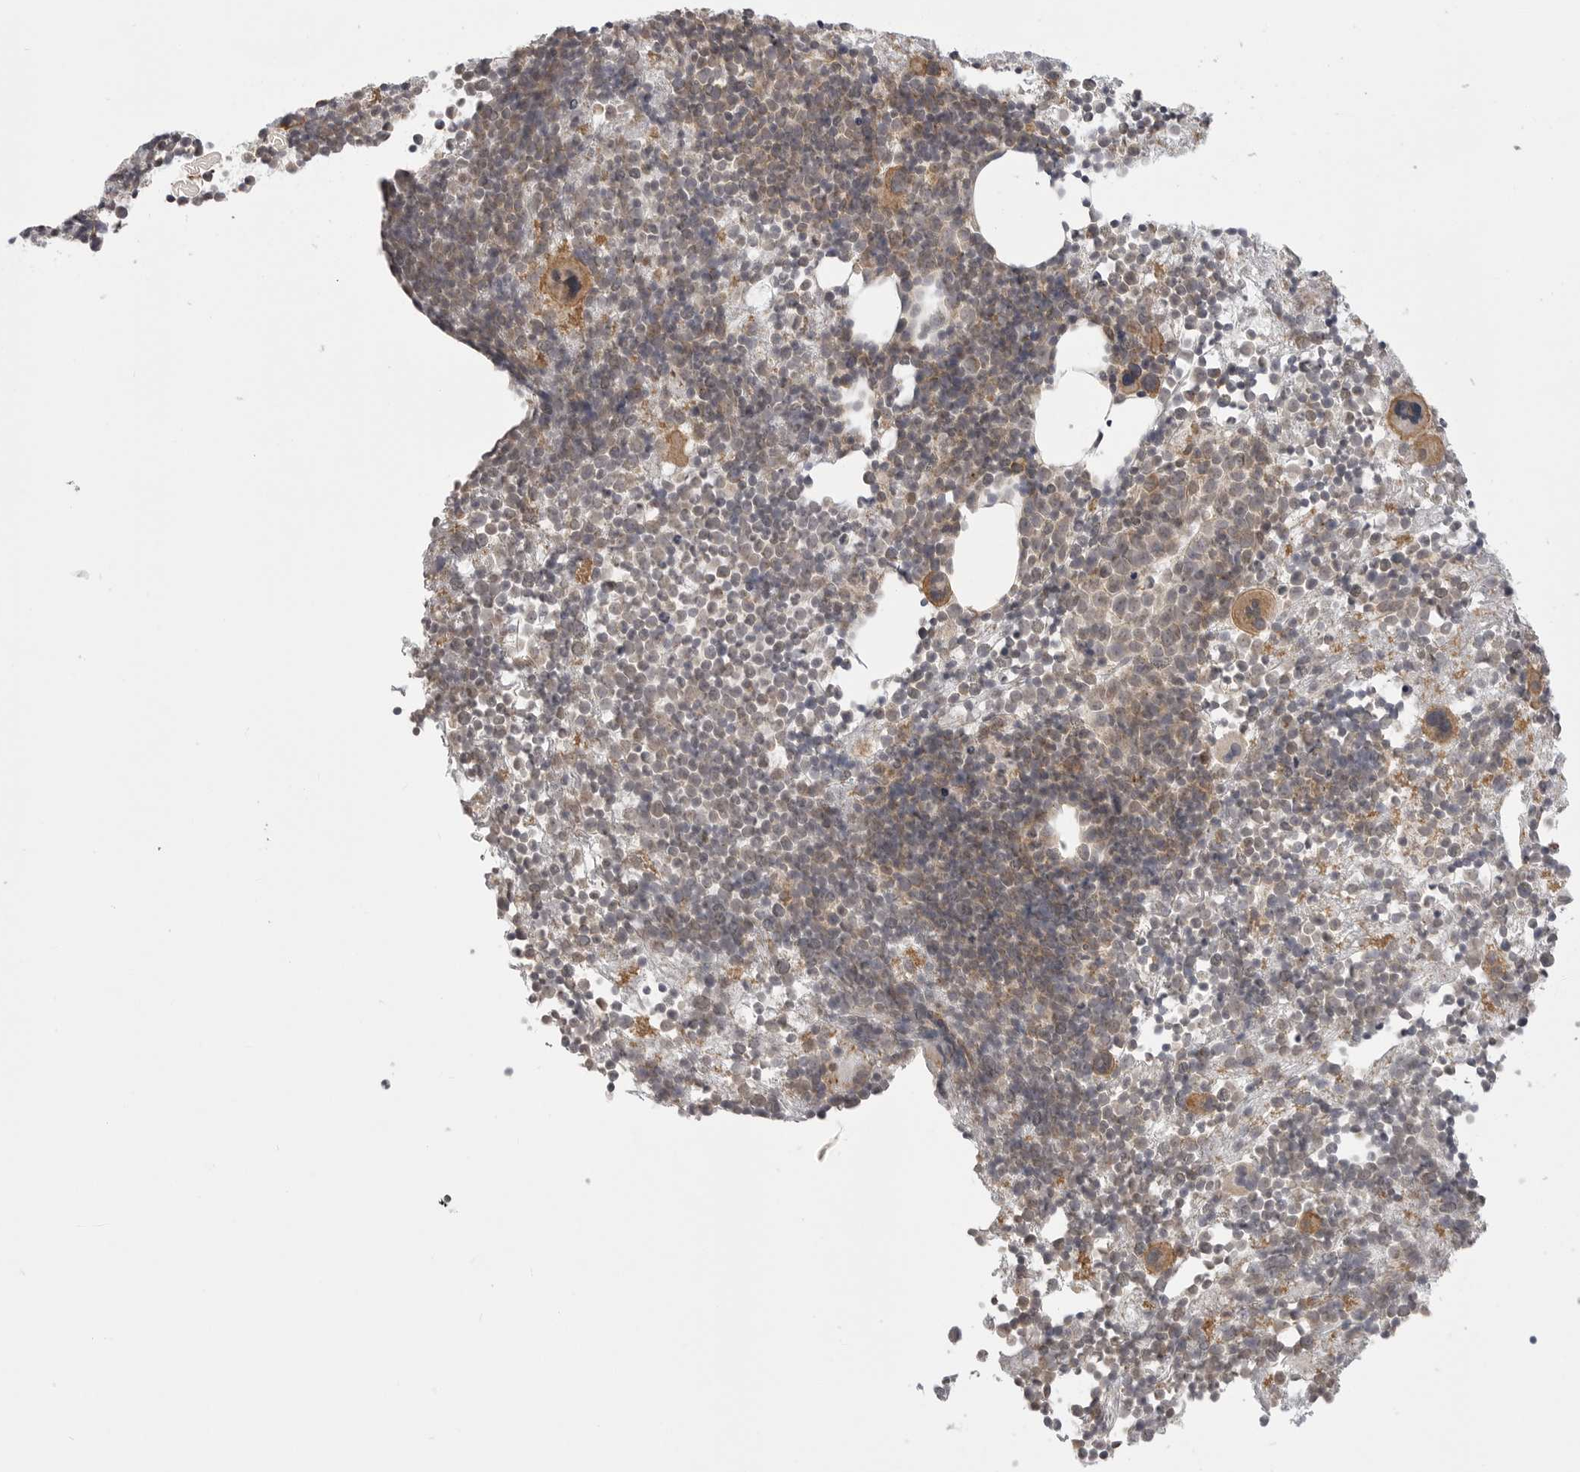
{"staining": {"intensity": "moderate", "quantity": "25%-75%", "location": "cytoplasmic/membranous"}, "tissue": "bone marrow", "cell_type": "Hematopoietic cells", "image_type": "normal", "snomed": [{"axis": "morphology", "description": "Normal tissue, NOS"}, {"axis": "morphology", "description": "Inflammation, NOS"}, {"axis": "topography", "description": "Bone marrow"}], "caption": "Bone marrow stained with IHC displays moderate cytoplasmic/membranous positivity in approximately 25%-75% of hematopoietic cells.", "gene": "GPC2", "patient": {"sex": "male", "age": 1}}